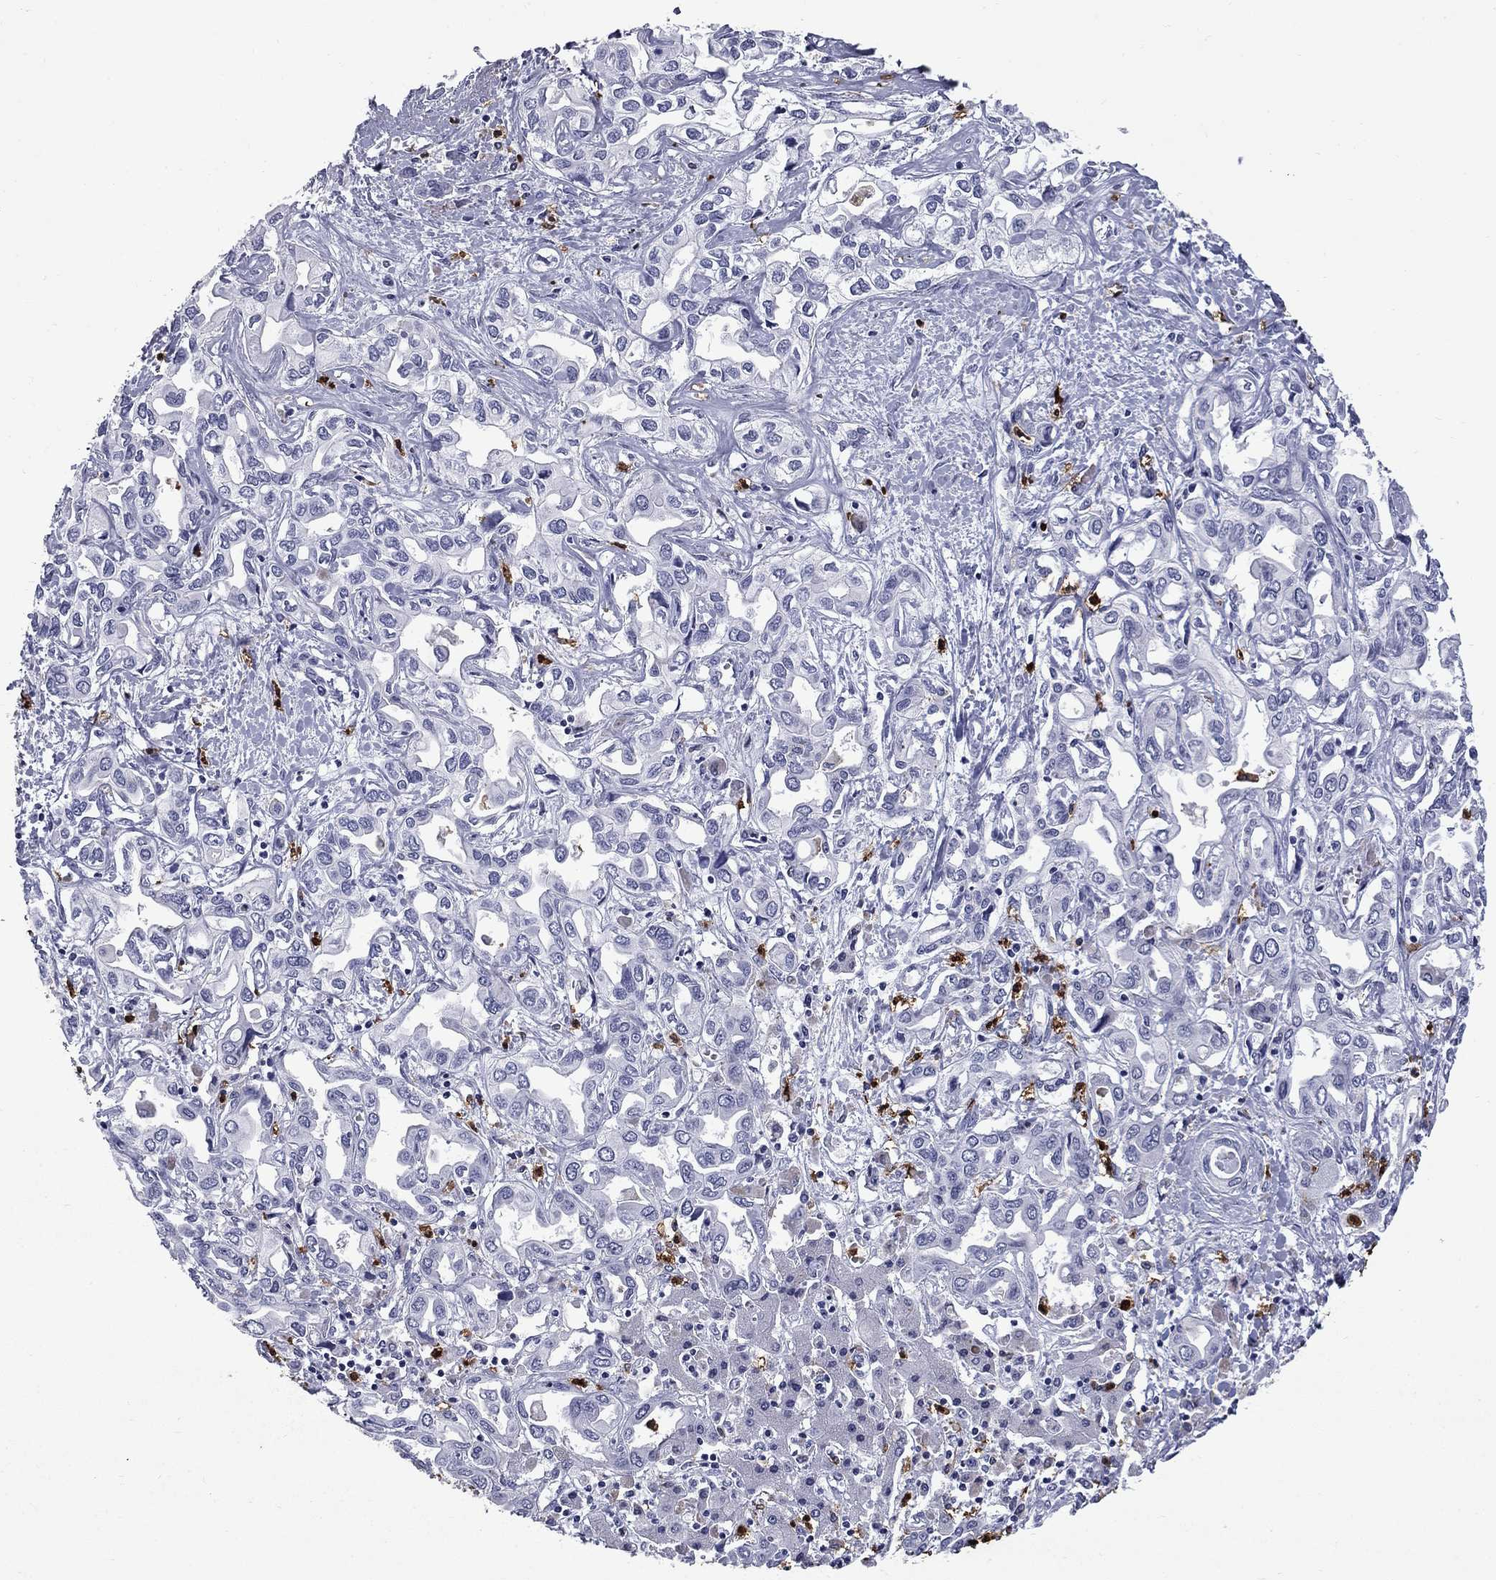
{"staining": {"intensity": "negative", "quantity": "none", "location": "none"}, "tissue": "liver cancer", "cell_type": "Tumor cells", "image_type": "cancer", "snomed": [{"axis": "morphology", "description": "Cholangiocarcinoma"}, {"axis": "topography", "description": "Liver"}], "caption": "Immunohistochemistry (IHC) of liver cancer exhibits no positivity in tumor cells.", "gene": "TRIM29", "patient": {"sex": "female", "age": 64}}